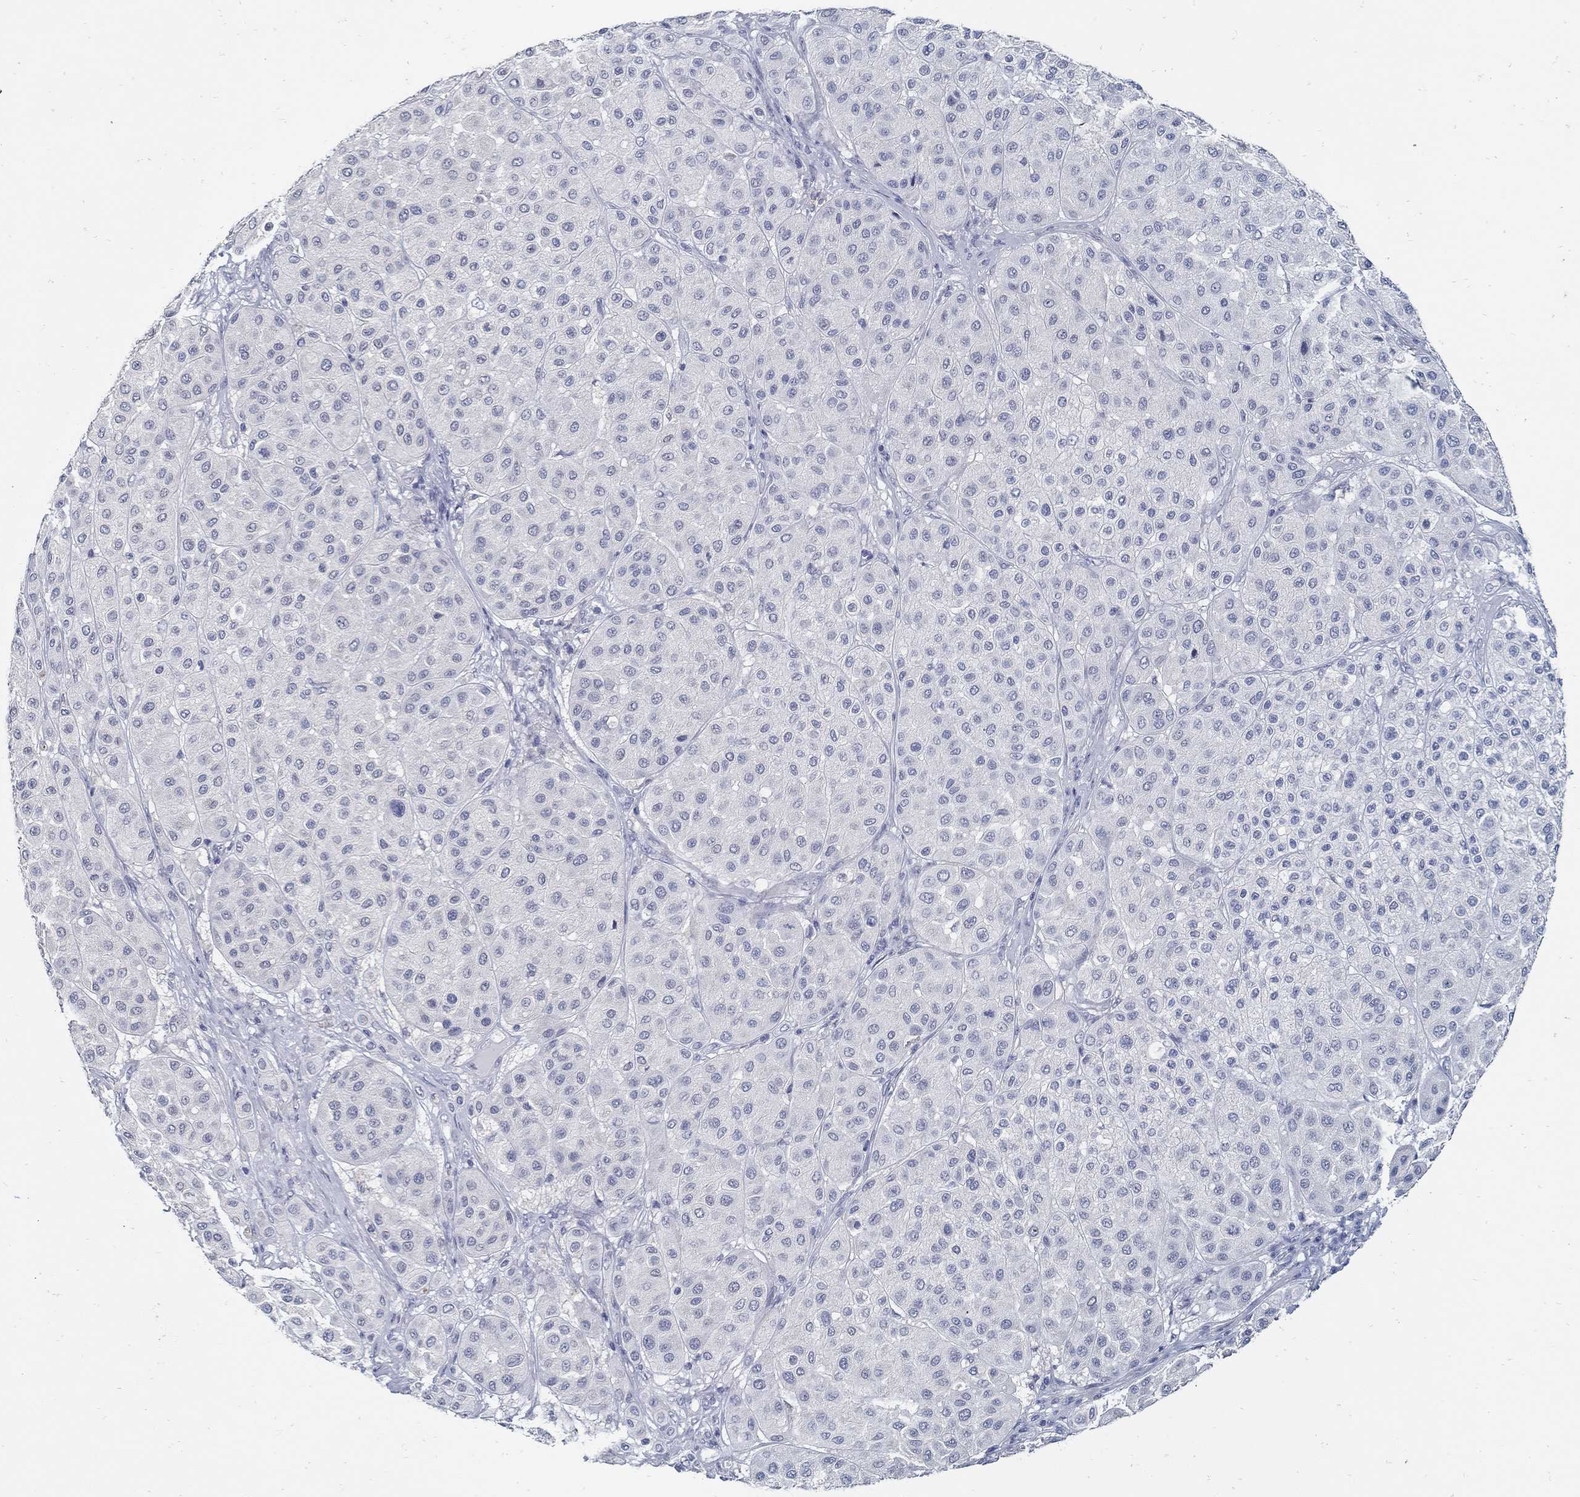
{"staining": {"intensity": "negative", "quantity": "none", "location": "none"}, "tissue": "melanoma", "cell_type": "Tumor cells", "image_type": "cancer", "snomed": [{"axis": "morphology", "description": "Malignant melanoma, Metastatic site"}, {"axis": "topography", "description": "Smooth muscle"}], "caption": "A photomicrograph of malignant melanoma (metastatic site) stained for a protein displays no brown staining in tumor cells.", "gene": "USP29", "patient": {"sex": "male", "age": 41}}